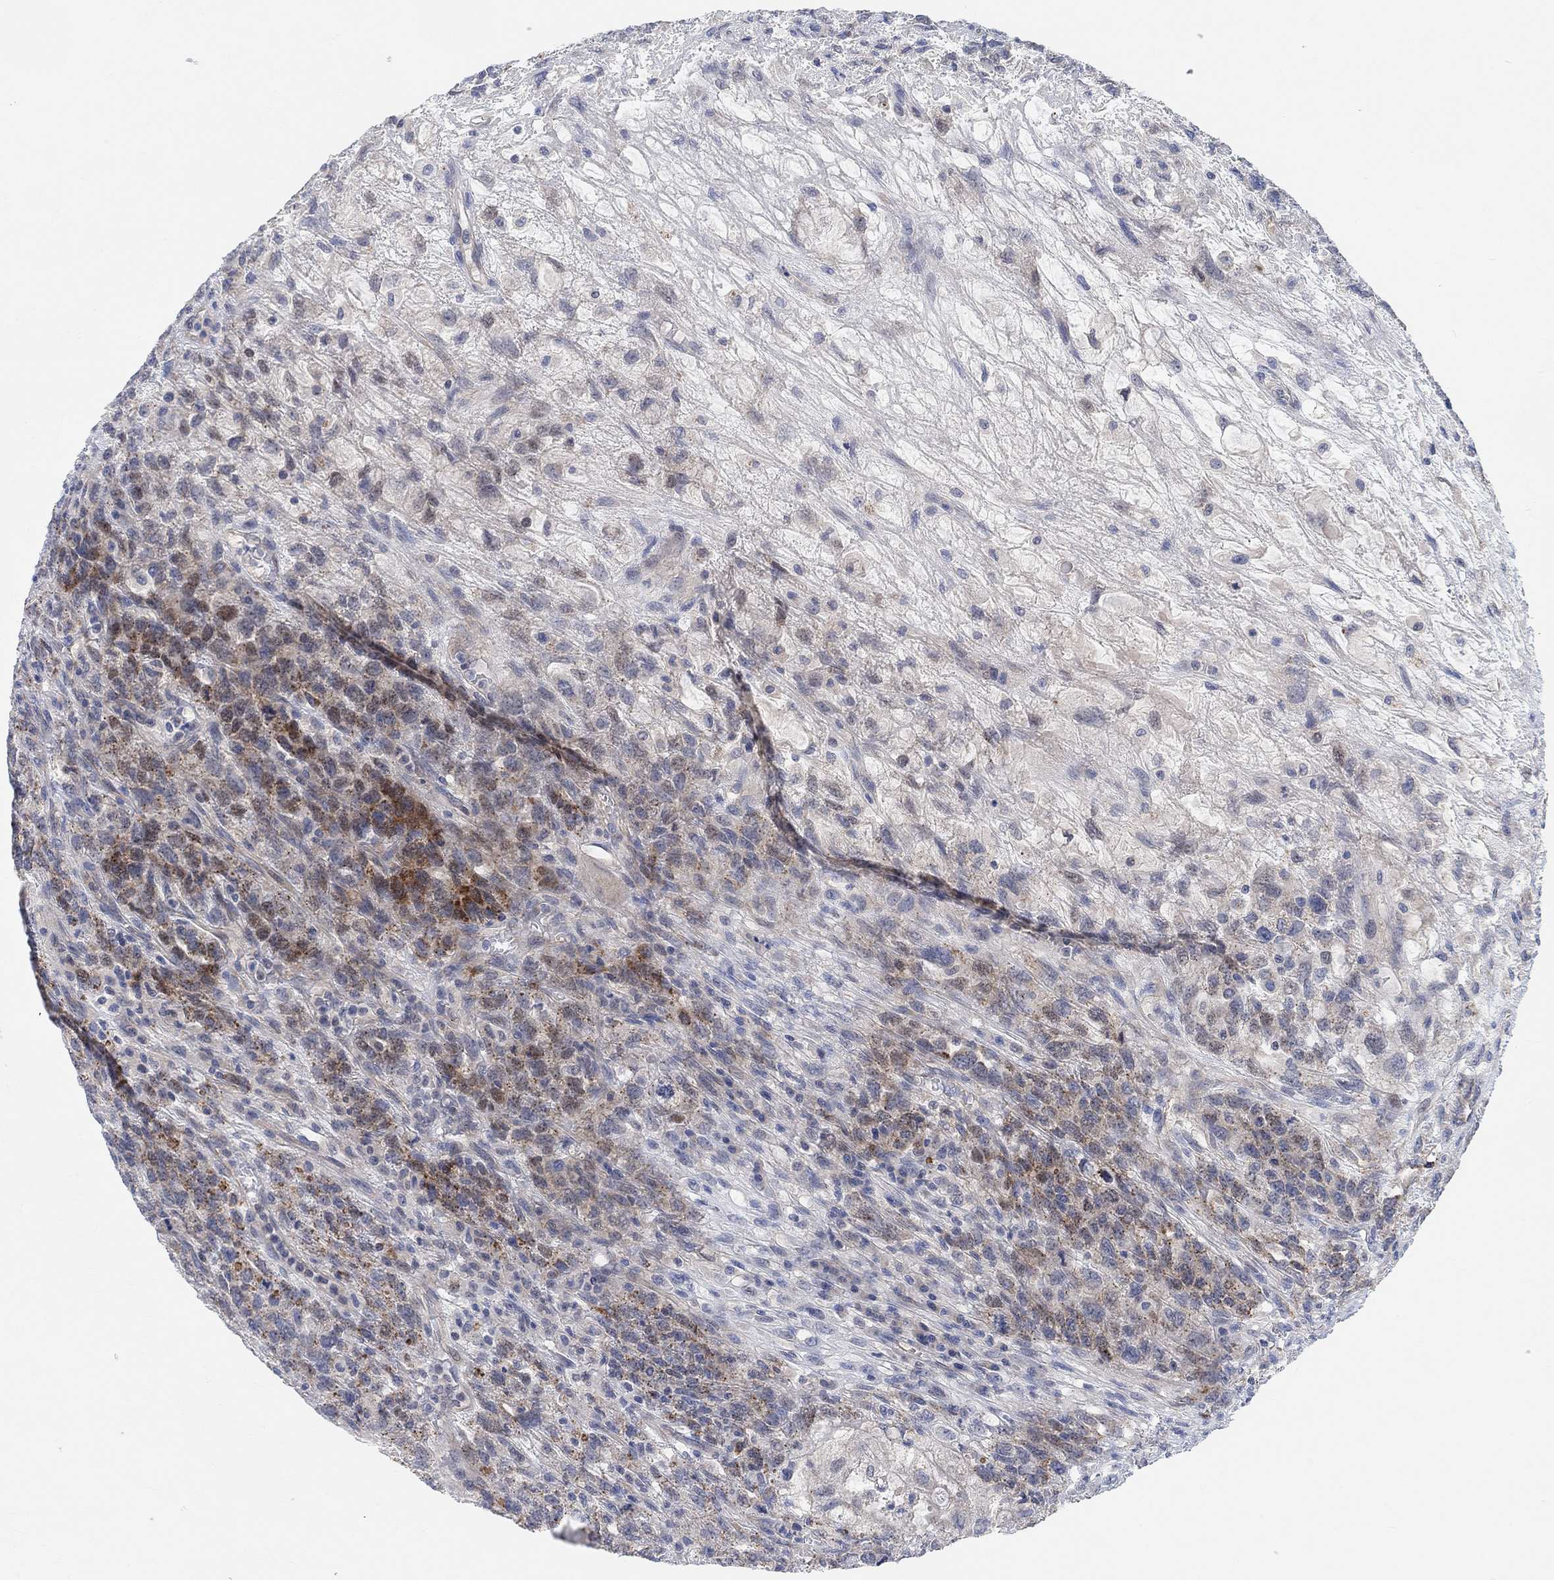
{"staining": {"intensity": "negative", "quantity": "none", "location": "none"}, "tissue": "testis cancer", "cell_type": "Tumor cells", "image_type": "cancer", "snomed": [{"axis": "morphology", "description": "Seminoma, NOS"}, {"axis": "topography", "description": "Testis"}], "caption": "Immunohistochemistry (IHC) of seminoma (testis) reveals no positivity in tumor cells.", "gene": "HCRTR1", "patient": {"sex": "male", "age": 52}}